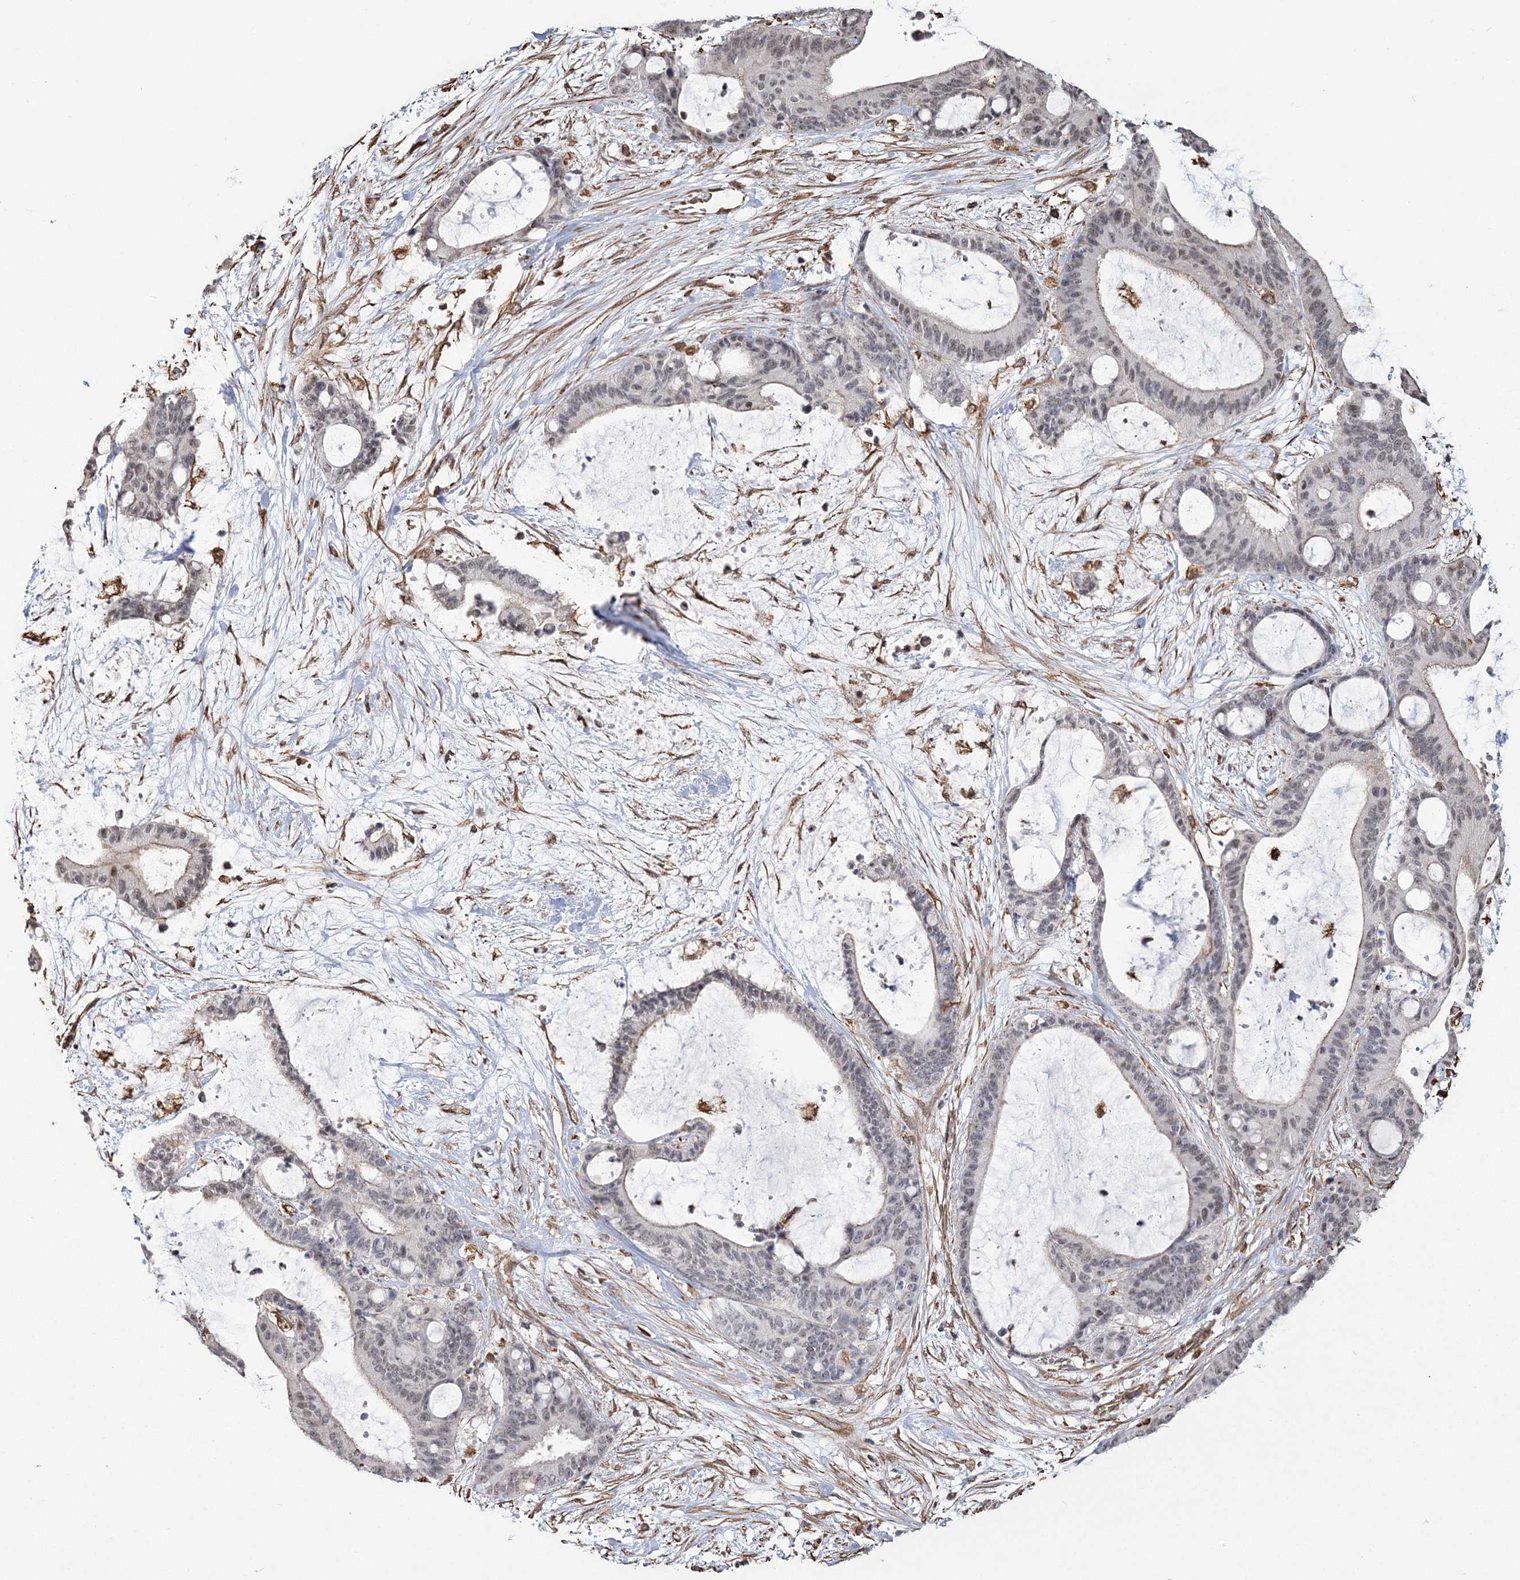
{"staining": {"intensity": "weak", "quantity": "<25%", "location": "nuclear"}, "tissue": "liver cancer", "cell_type": "Tumor cells", "image_type": "cancer", "snomed": [{"axis": "morphology", "description": "Cholangiocarcinoma"}, {"axis": "topography", "description": "Liver"}], "caption": "Immunohistochemistry of human cholangiocarcinoma (liver) reveals no expression in tumor cells. (DAB (3,3'-diaminobenzidine) immunohistochemistry (IHC) visualized using brightfield microscopy, high magnification).", "gene": "ATP11B", "patient": {"sex": "female", "age": 73}}